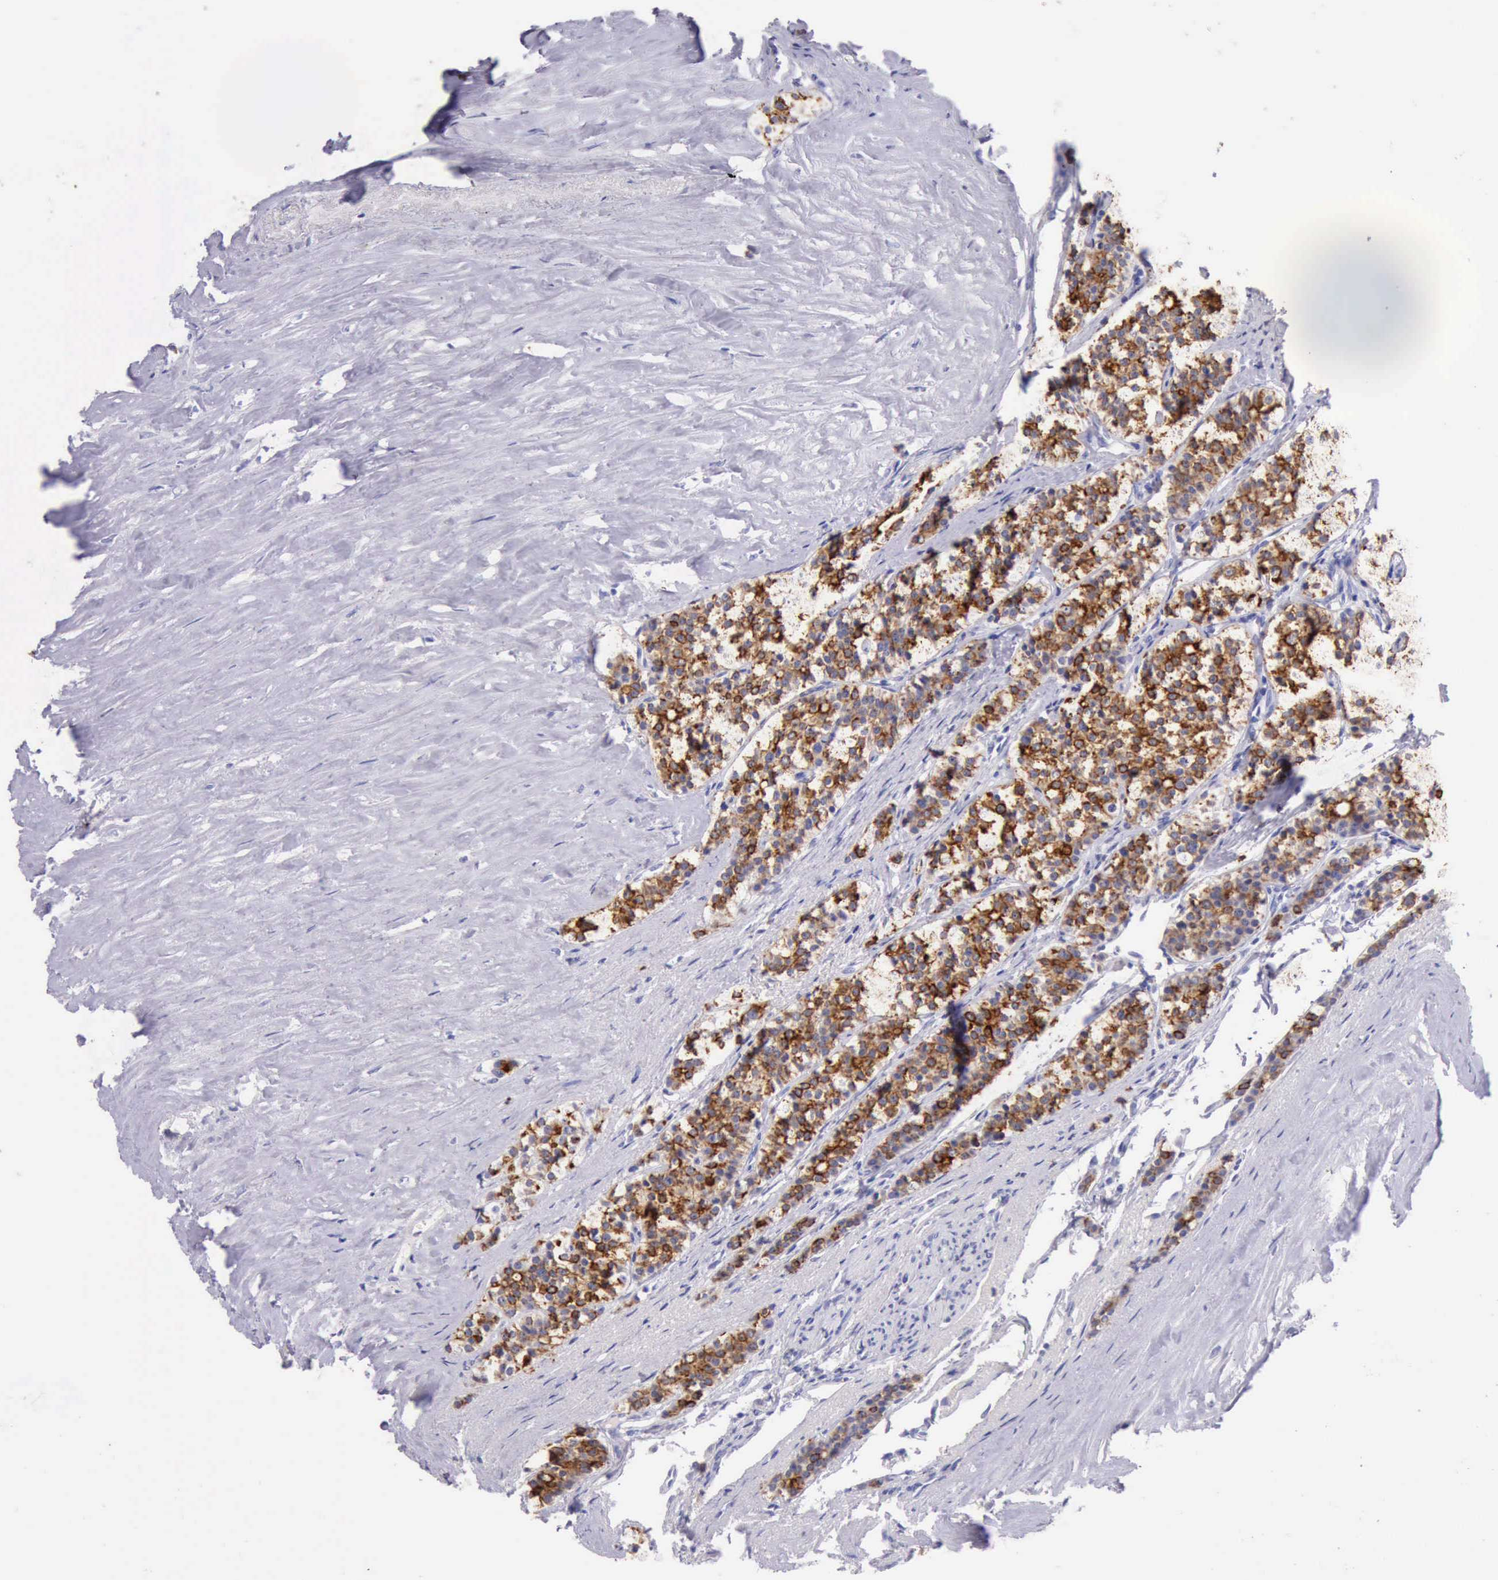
{"staining": {"intensity": "strong", "quantity": ">75%", "location": "cytoplasmic/membranous"}, "tissue": "carcinoid", "cell_type": "Tumor cells", "image_type": "cancer", "snomed": [{"axis": "morphology", "description": "Carcinoid, malignant, NOS"}, {"axis": "topography", "description": "Small intestine"}], "caption": "Carcinoid stained with immunohistochemistry displays strong cytoplasmic/membranous expression in about >75% of tumor cells.", "gene": "KRT8", "patient": {"sex": "male", "age": 63}}